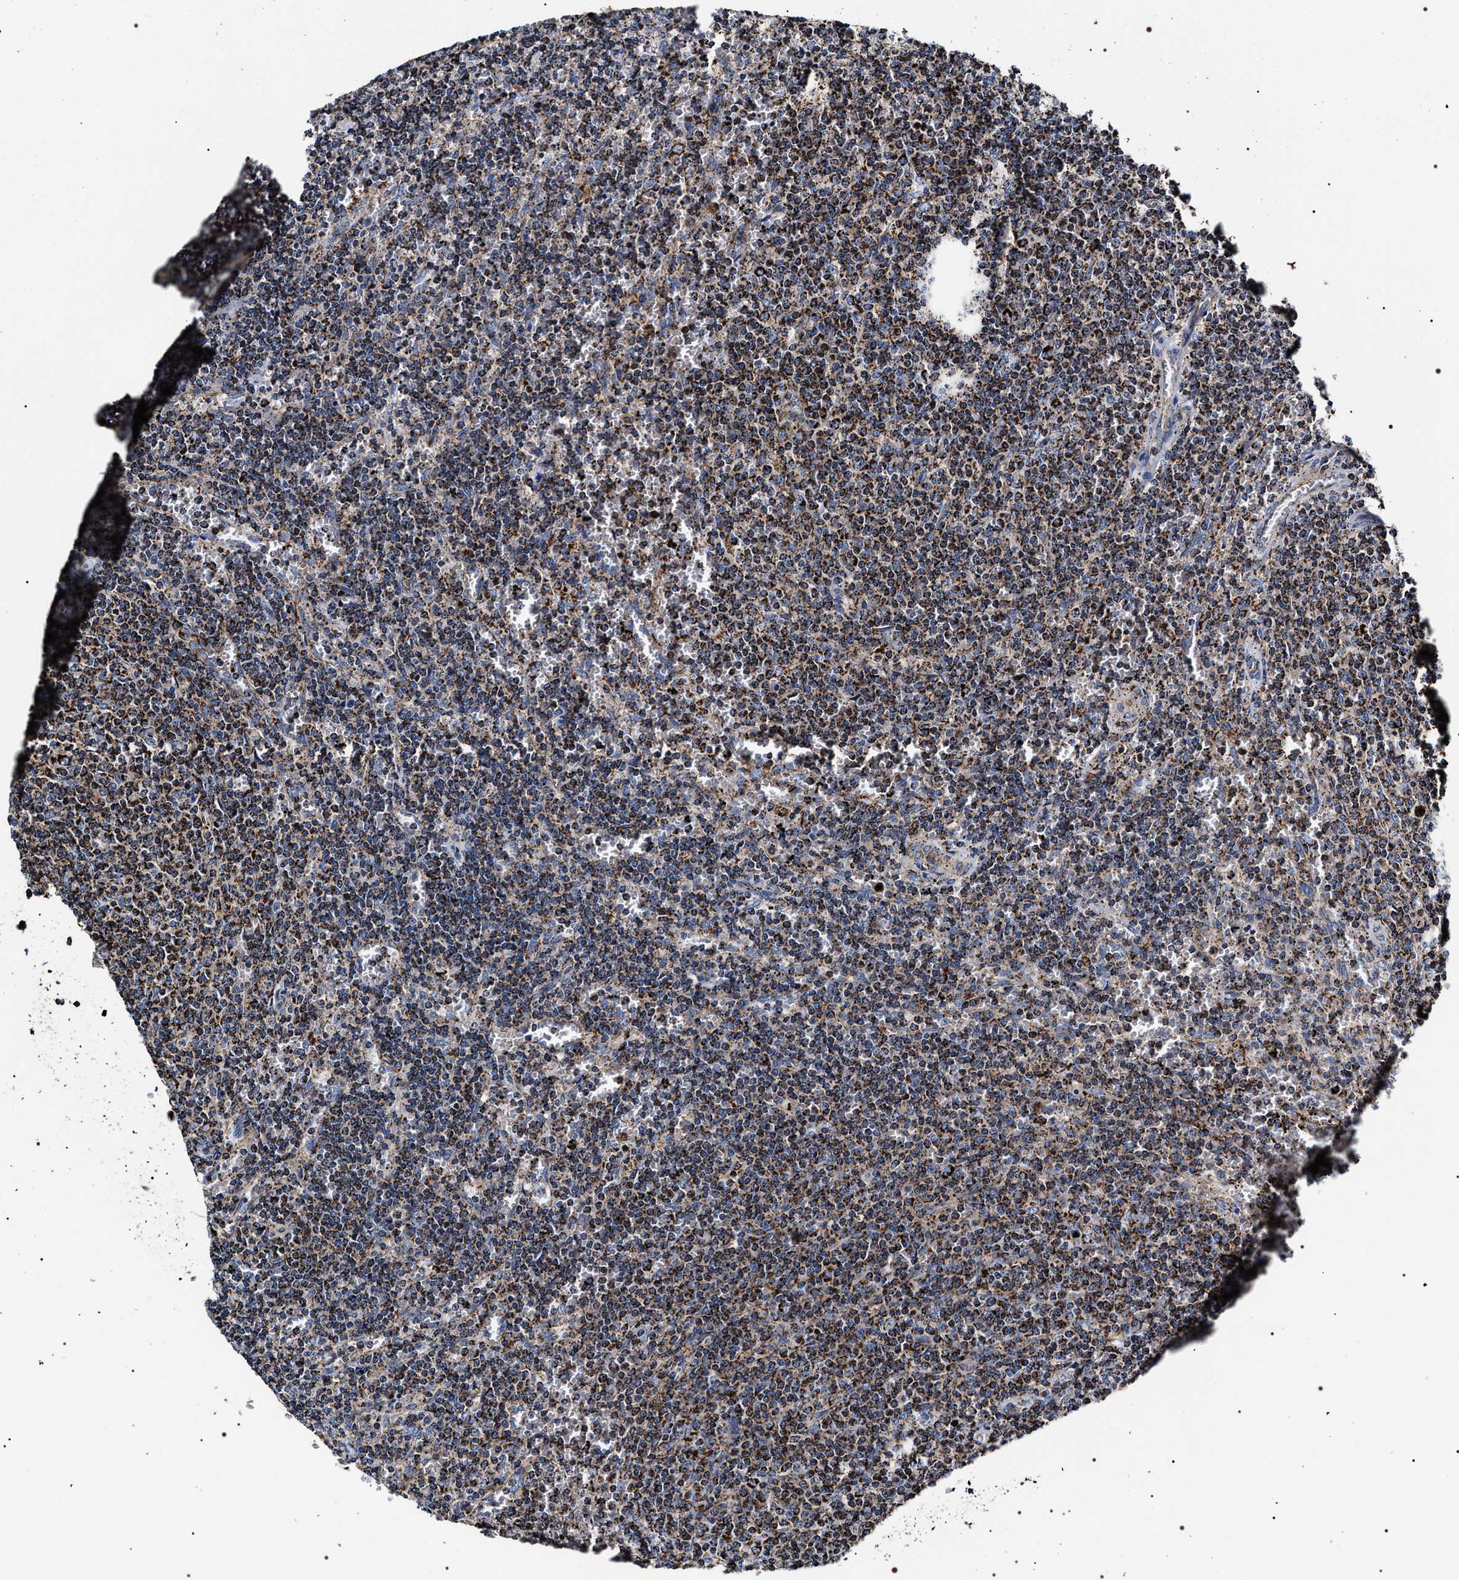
{"staining": {"intensity": "strong", "quantity": ">75%", "location": "cytoplasmic/membranous"}, "tissue": "lymphoma", "cell_type": "Tumor cells", "image_type": "cancer", "snomed": [{"axis": "morphology", "description": "Malignant lymphoma, non-Hodgkin's type, Low grade"}, {"axis": "topography", "description": "Spleen"}], "caption": "Malignant lymphoma, non-Hodgkin's type (low-grade) stained for a protein reveals strong cytoplasmic/membranous positivity in tumor cells. (DAB (3,3'-diaminobenzidine) = brown stain, brightfield microscopy at high magnification).", "gene": "COG5", "patient": {"sex": "female", "age": 50}}